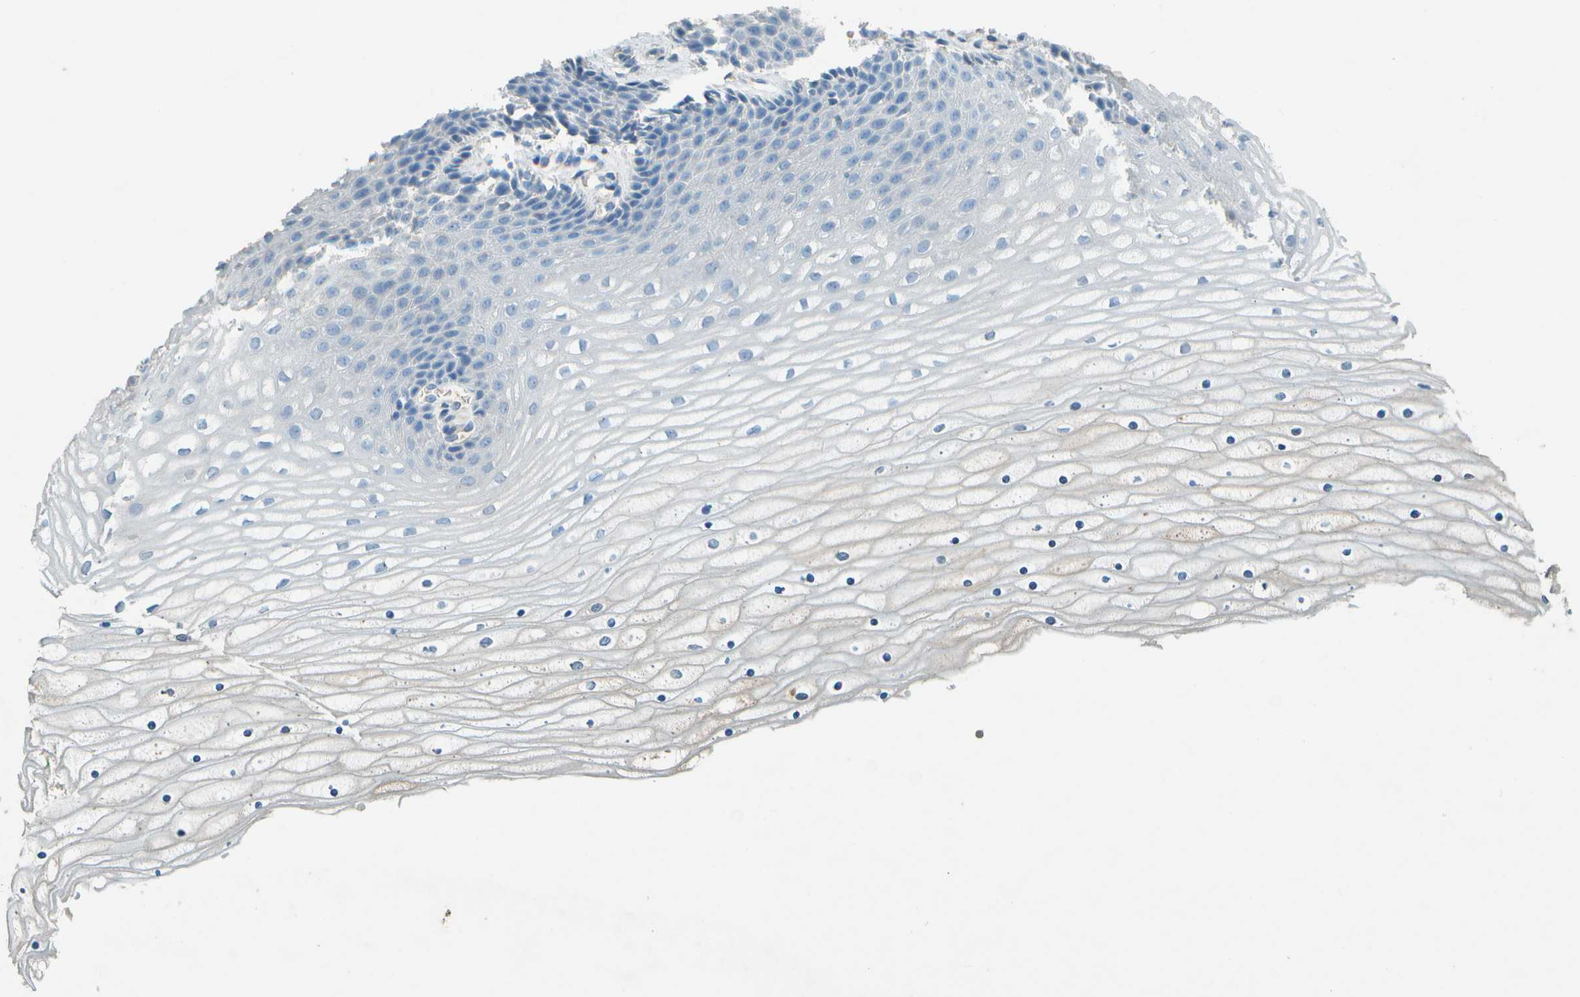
{"staining": {"intensity": "negative", "quantity": "none", "location": "none"}, "tissue": "cervix", "cell_type": "Glandular cells", "image_type": "normal", "snomed": [{"axis": "morphology", "description": "Normal tissue, NOS"}, {"axis": "topography", "description": "Cervix"}], "caption": "Immunohistochemistry (IHC) of benign cervix shows no positivity in glandular cells.", "gene": "LGI2", "patient": {"sex": "female", "age": 39}}